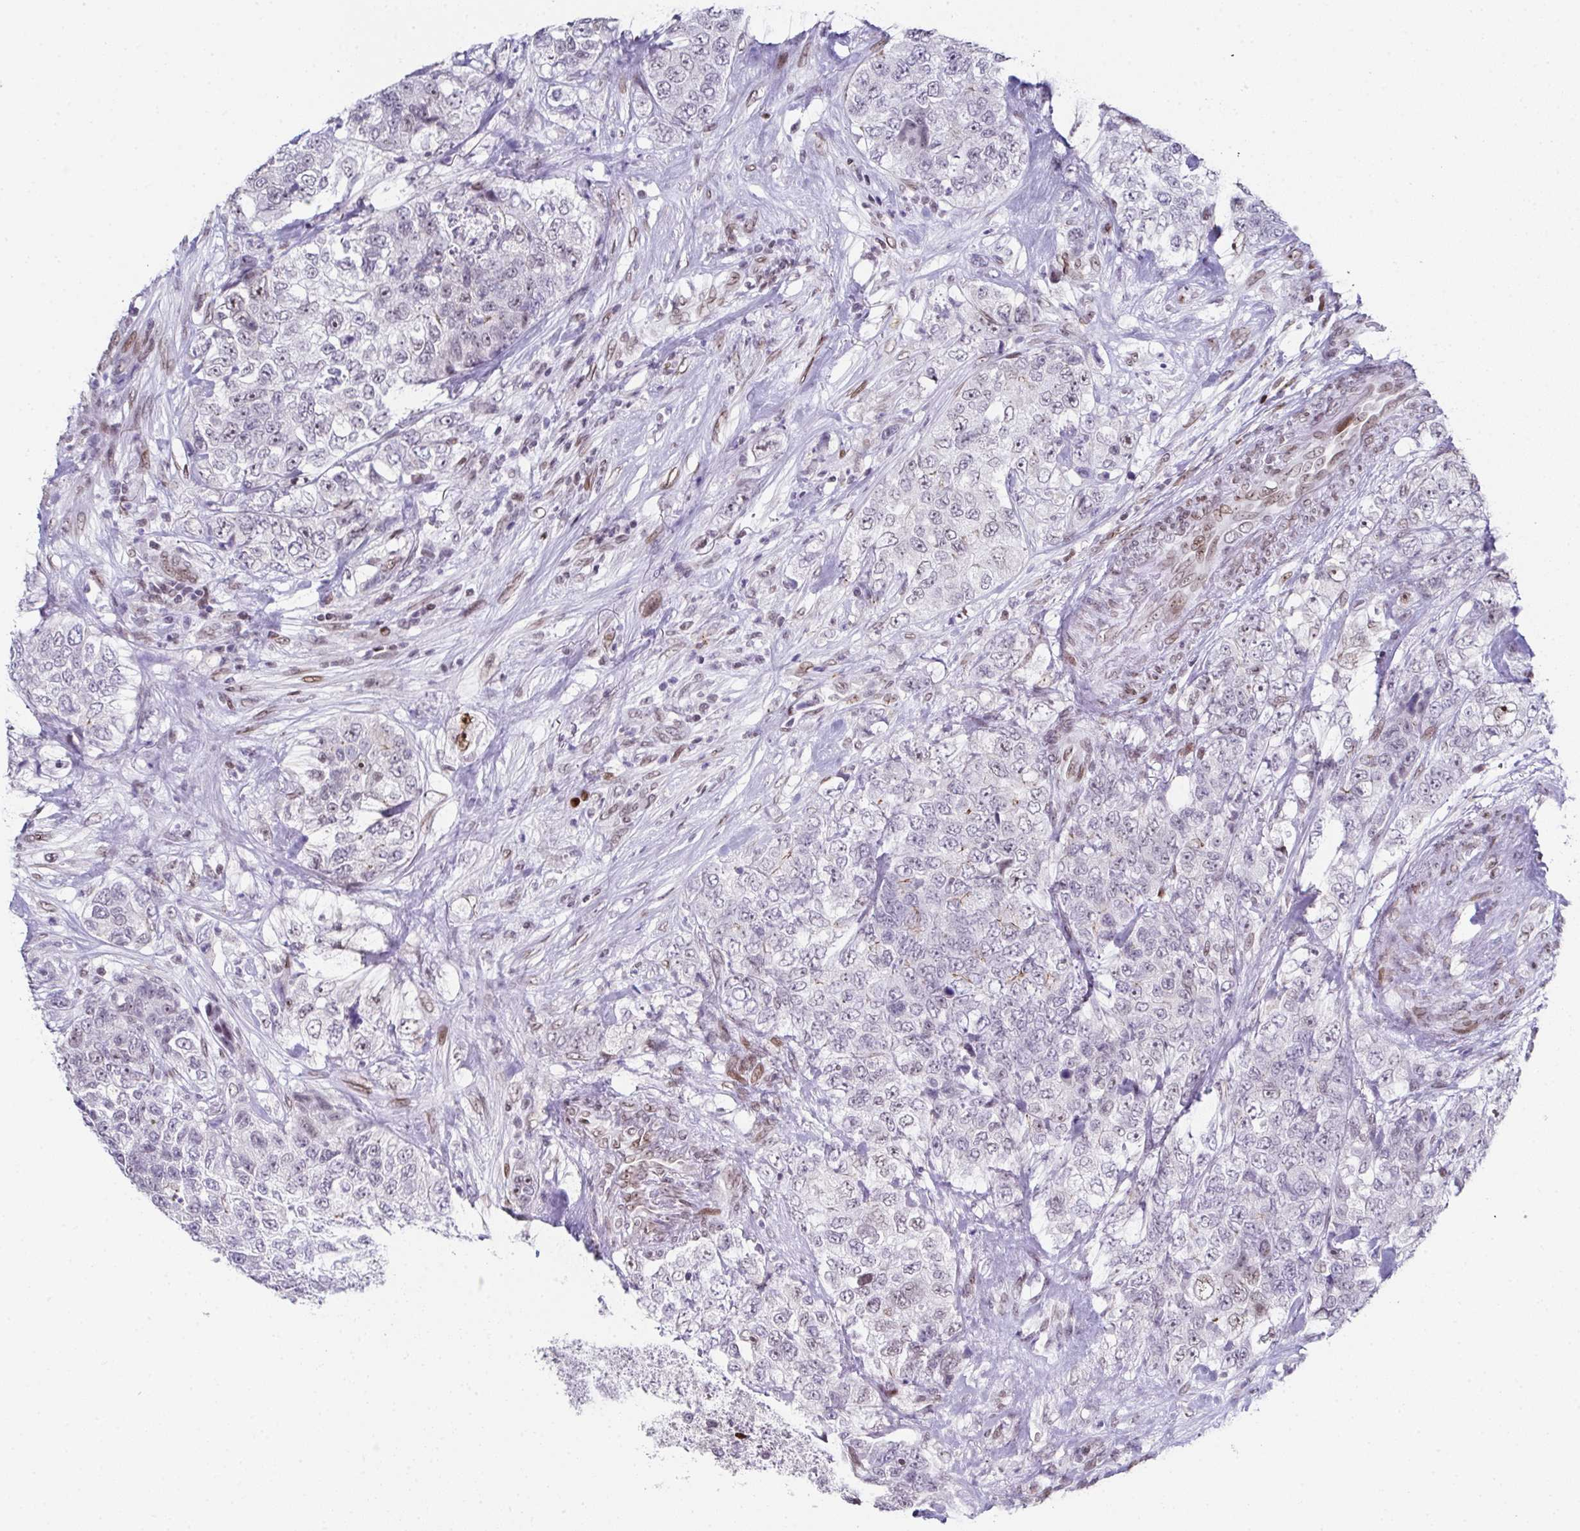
{"staining": {"intensity": "negative", "quantity": "none", "location": "none"}, "tissue": "urothelial cancer", "cell_type": "Tumor cells", "image_type": "cancer", "snomed": [{"axis": "morphology", "description": "Urothelial carcinoma, High grade"}, {"axis": "topography", "description": "Urinary bladder"}], "caption": "There is no significant positivity in tumor cells of high-grade urothelial carcinoma.", "gene": "RB1", "patient": {"sex": "female", "age": 78}}